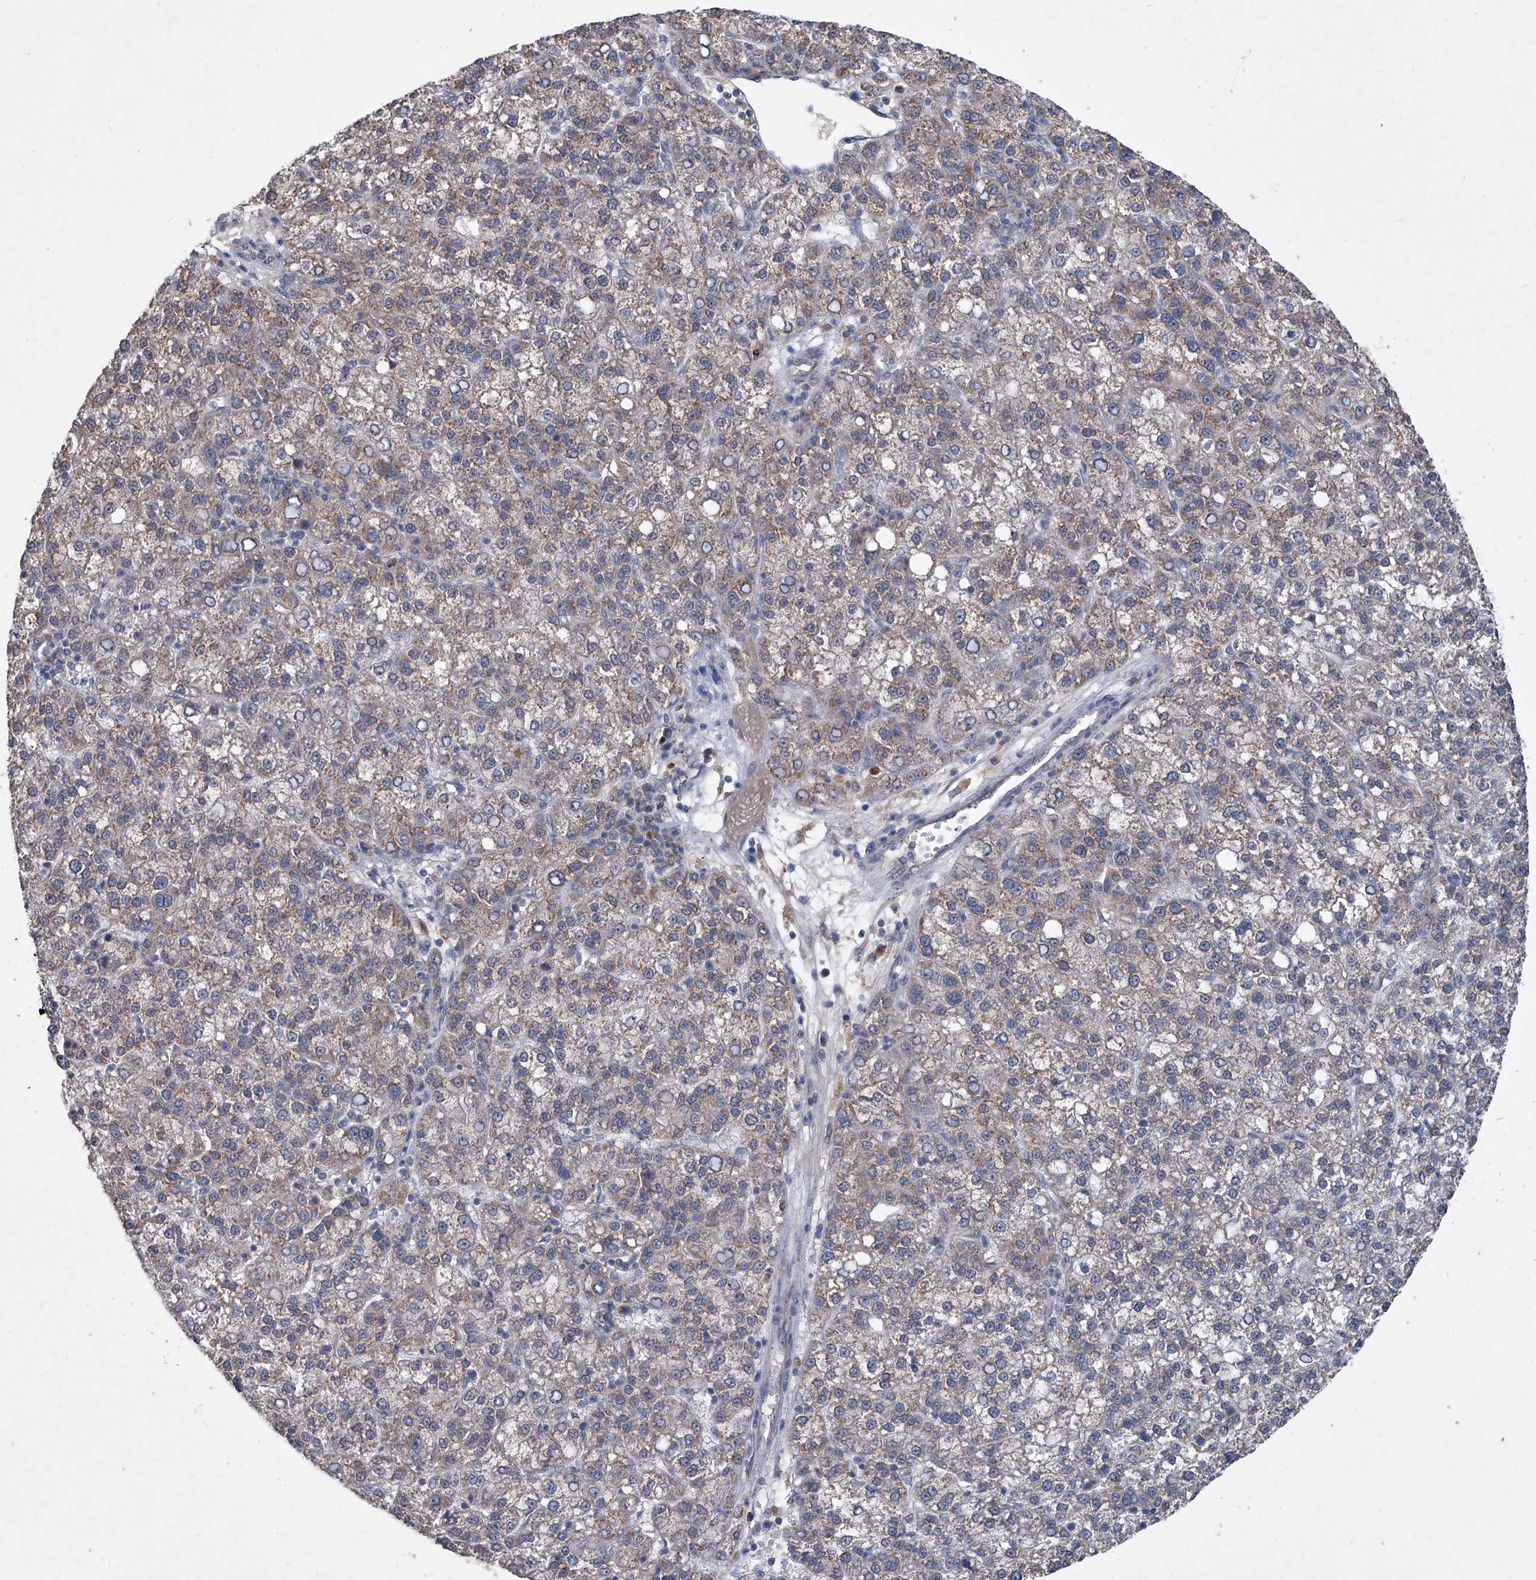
{"staining": {"intensity": "weak", "quantity": "25%-75%", "location": "cytoplasmic/membranous"}, "tissue": "liver cancer", "cell_type": "Tumor cells", "image_type": "cancer", "snomed": [{"axis": "morphology", "description": "Carcinoma, Hepatocellular, NOS"}, {"axis": "topography", "description": "Liver"}], "caption": "Protein expression by IHC displays weak cytoplasmic/membranous positivity in approximately 25%-75% of tumor cells in liver cancer (hepatocellular carcinoma). The staining was performed using DAB, with brown indicating positive protein expression. Nuclei are stained blue with hematoxylin.", "gene": "PCSK5", "patient": {"sex": "female", "age": 58}}